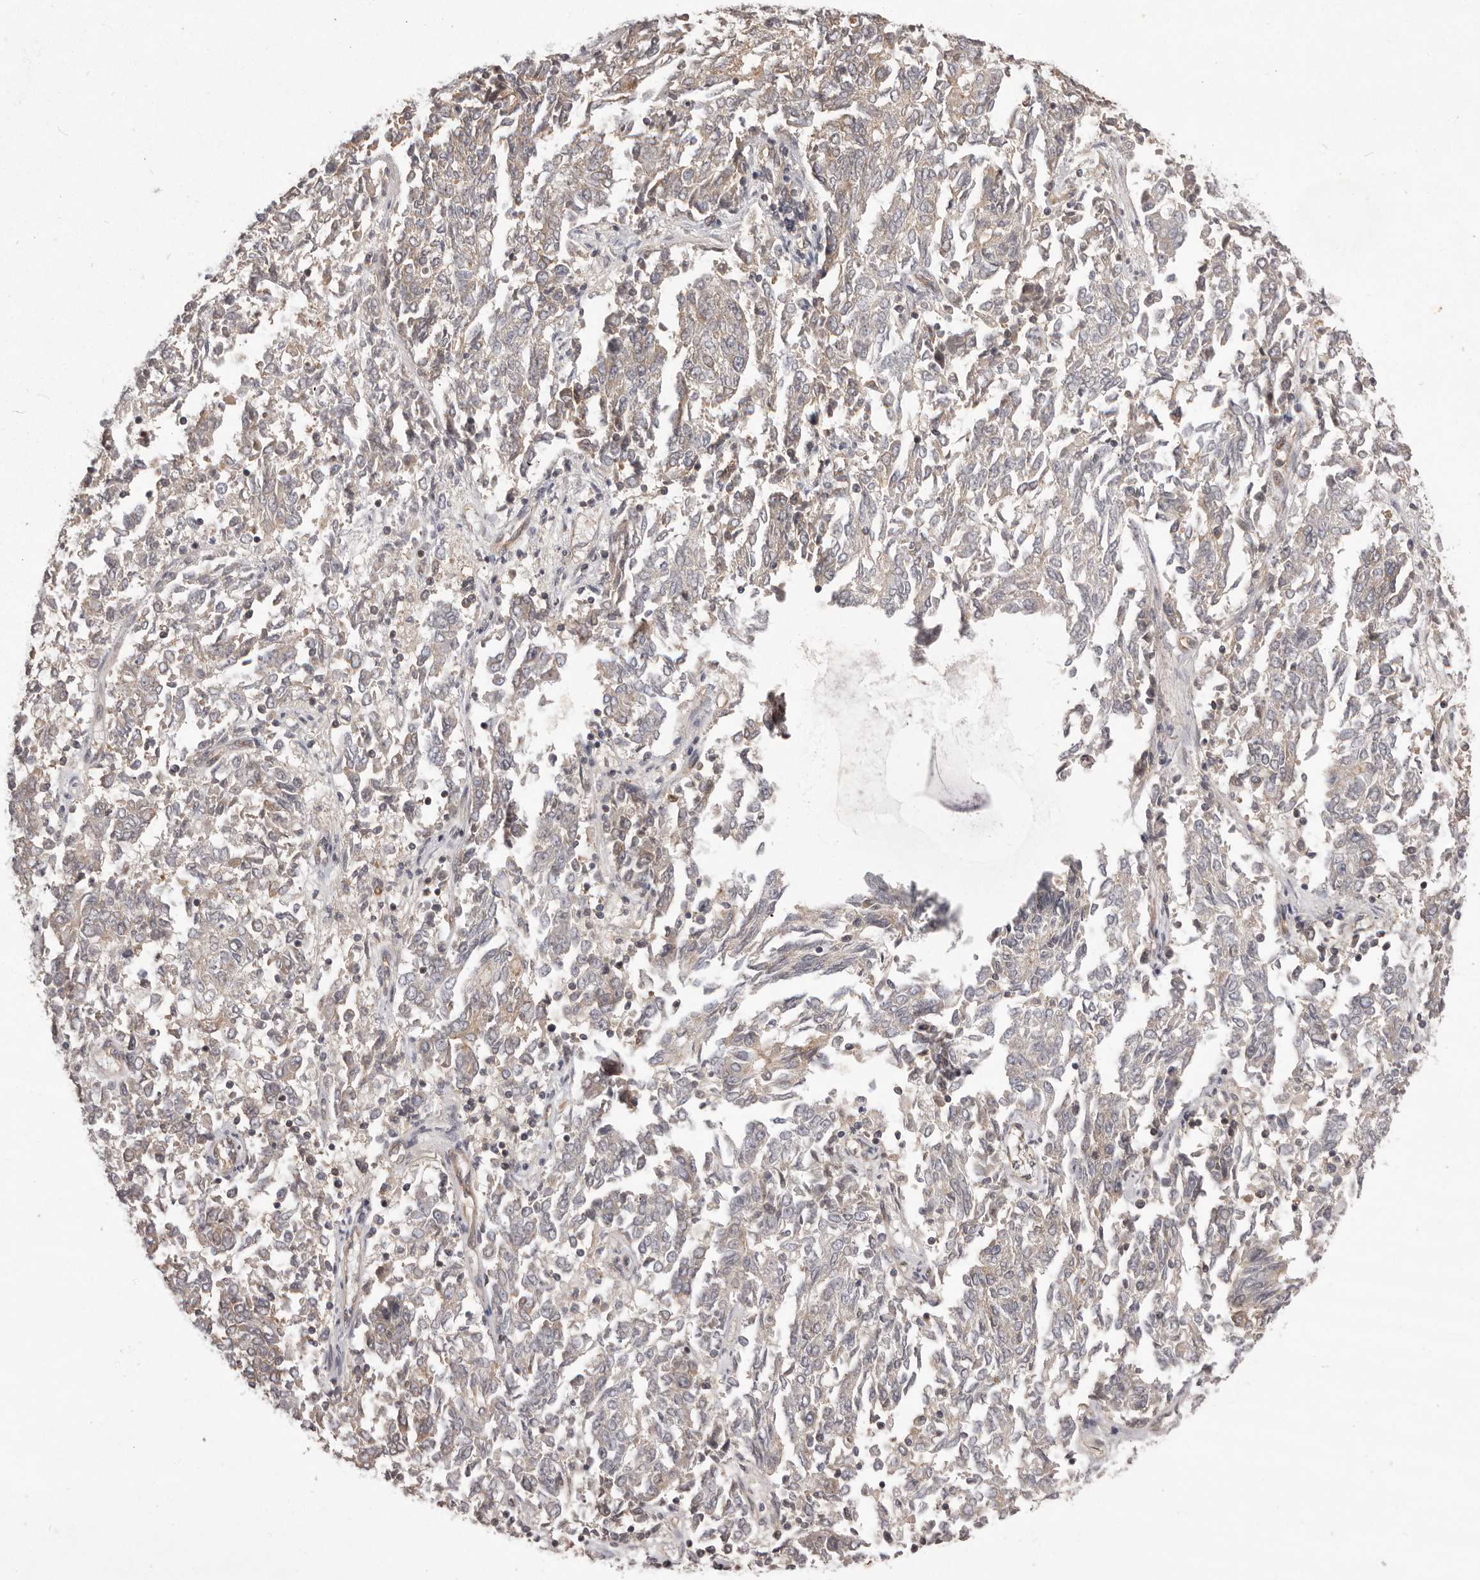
{"staining": {"intensity": "negative", "quantity": "none", "location": "none"}, "tissue": "endometrial cancer", "cell_type": "Tumor cells", "image_type": "cancer", "snomed": [{"axis": "morphology", "description": "Adenocarcinoma, NOS"}, {"axis": "topography", "description": "Endometrium"}], "caption": "The IHC micrograph has no significant positivity in tumor cells of endometrial cancer (adenocarcinoma) tissue. Nuclei are stained in blue.", "gene": "NFKBIA", "patient": {"sex": "female", "age": 80}}